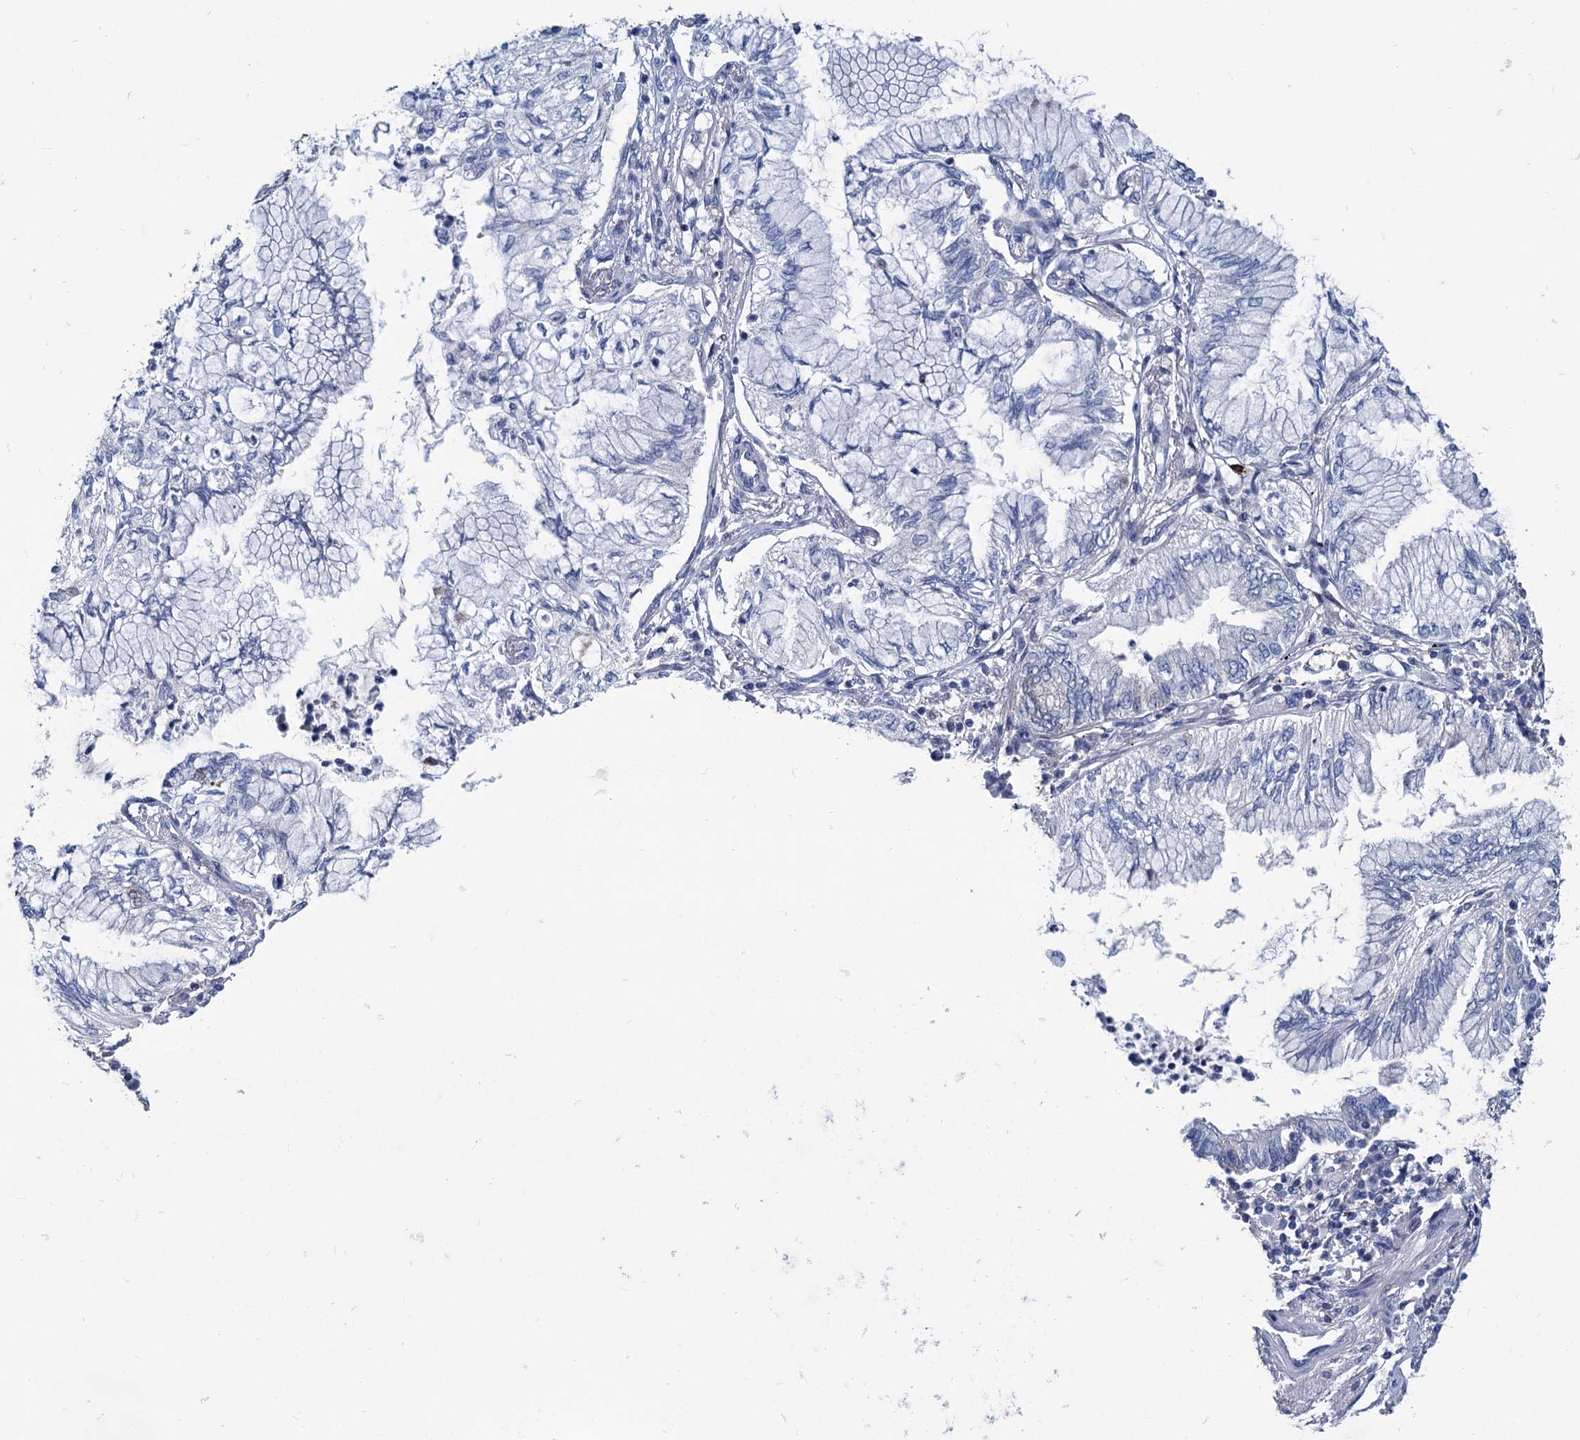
{"staining": {"intensity": "negative", "quantity": "none", "location": "none"}, "tissue": "lung cancer", "cell_type": "Tumor cells", "image_type": "cancer", "snomed": [{"axis": "morphology", "description": "Adenocarcinoma, NOS"}, {"axis": "topography", "description": "Lung"}], "caption": "An image of lung cancer stained for a protein shows no brown staining in tumor cells.", "gene": "CHDH", "patient": {"sex": "female", "age": 70}}